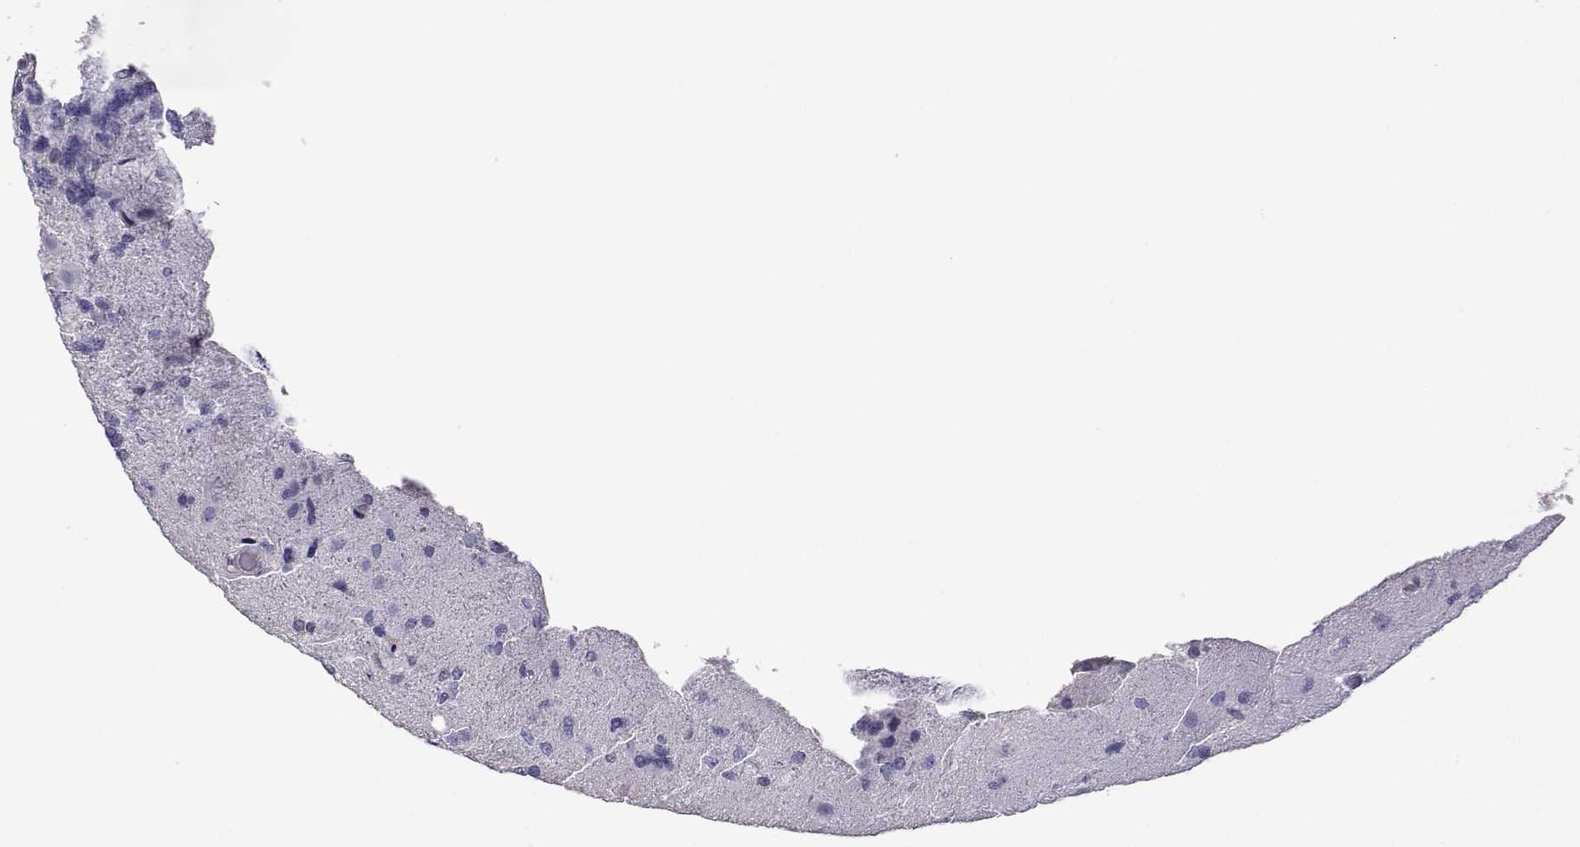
{"staining": {"intensity": "negative", "quantity": "none", "location": "none"}, "tissue": "glioma", "cell_type": "Tumor cells", "image_type": "cancer", "snomed": [{"axis": "morphology", "description": "Glioma, malignant, High grade"}, {"axis": "topography", "description": "Brain"}], "caption": "DAB immunohistochemical staining of human glioma displays no significant staining in tumor cells.", "gene": "AKR1B1", "patient": {"sex": "female", "age": 71}}